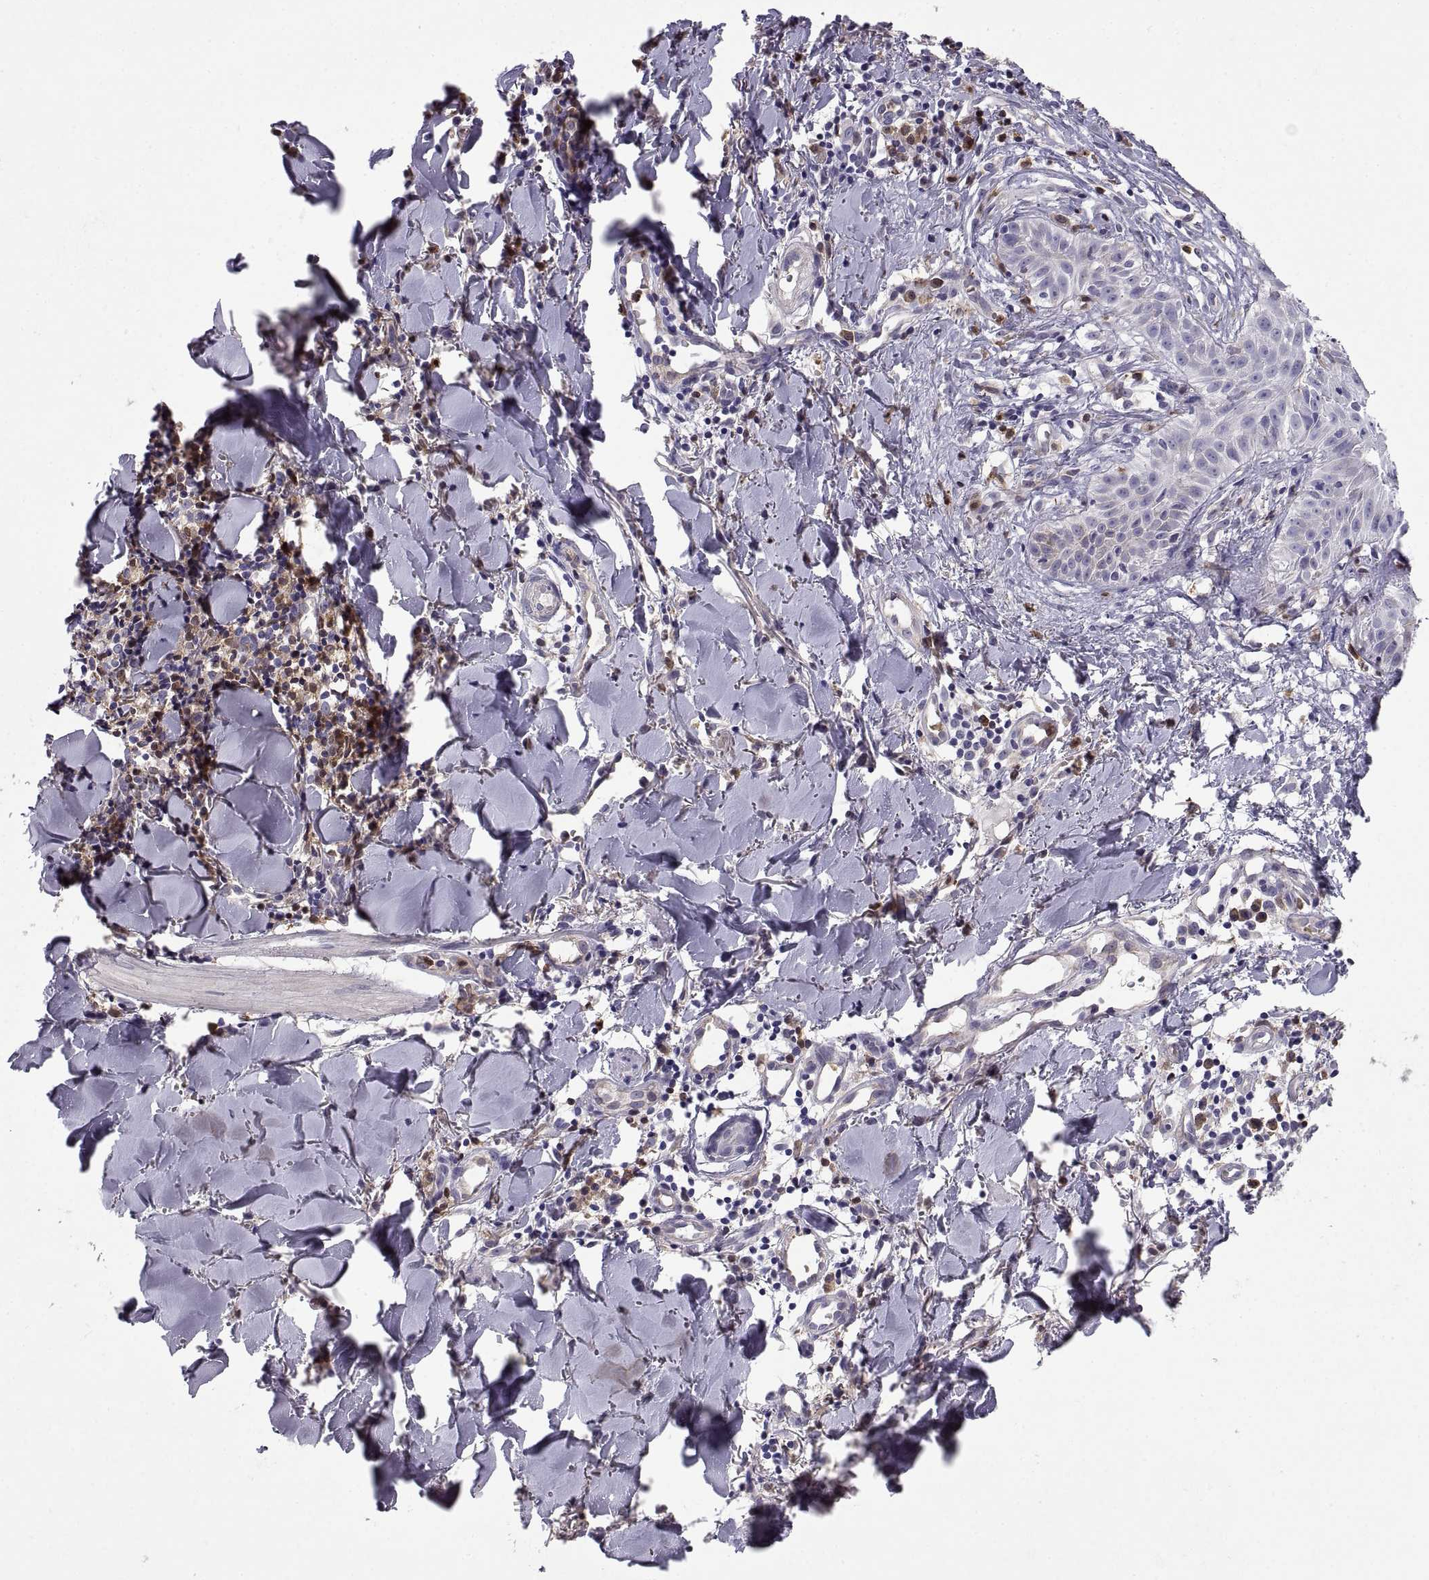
{"staining": {"intensity": "negative", "quantity": "none", "location": "none"}, "tissue": "melanoma", "cell_type": "Tumor cells", "image_type": "cancer", "snomed": [{"axis": "morphology", "description": "Malignant melanoma, NOS"}, {"axis": "topography", "description": "Skin"}], "caption": "Photomicrograph shows no significant protein expression in tumor cells of malignant melanoma.", "gene": "DOK3", "patient": {"sex": "male", "age": 51}}